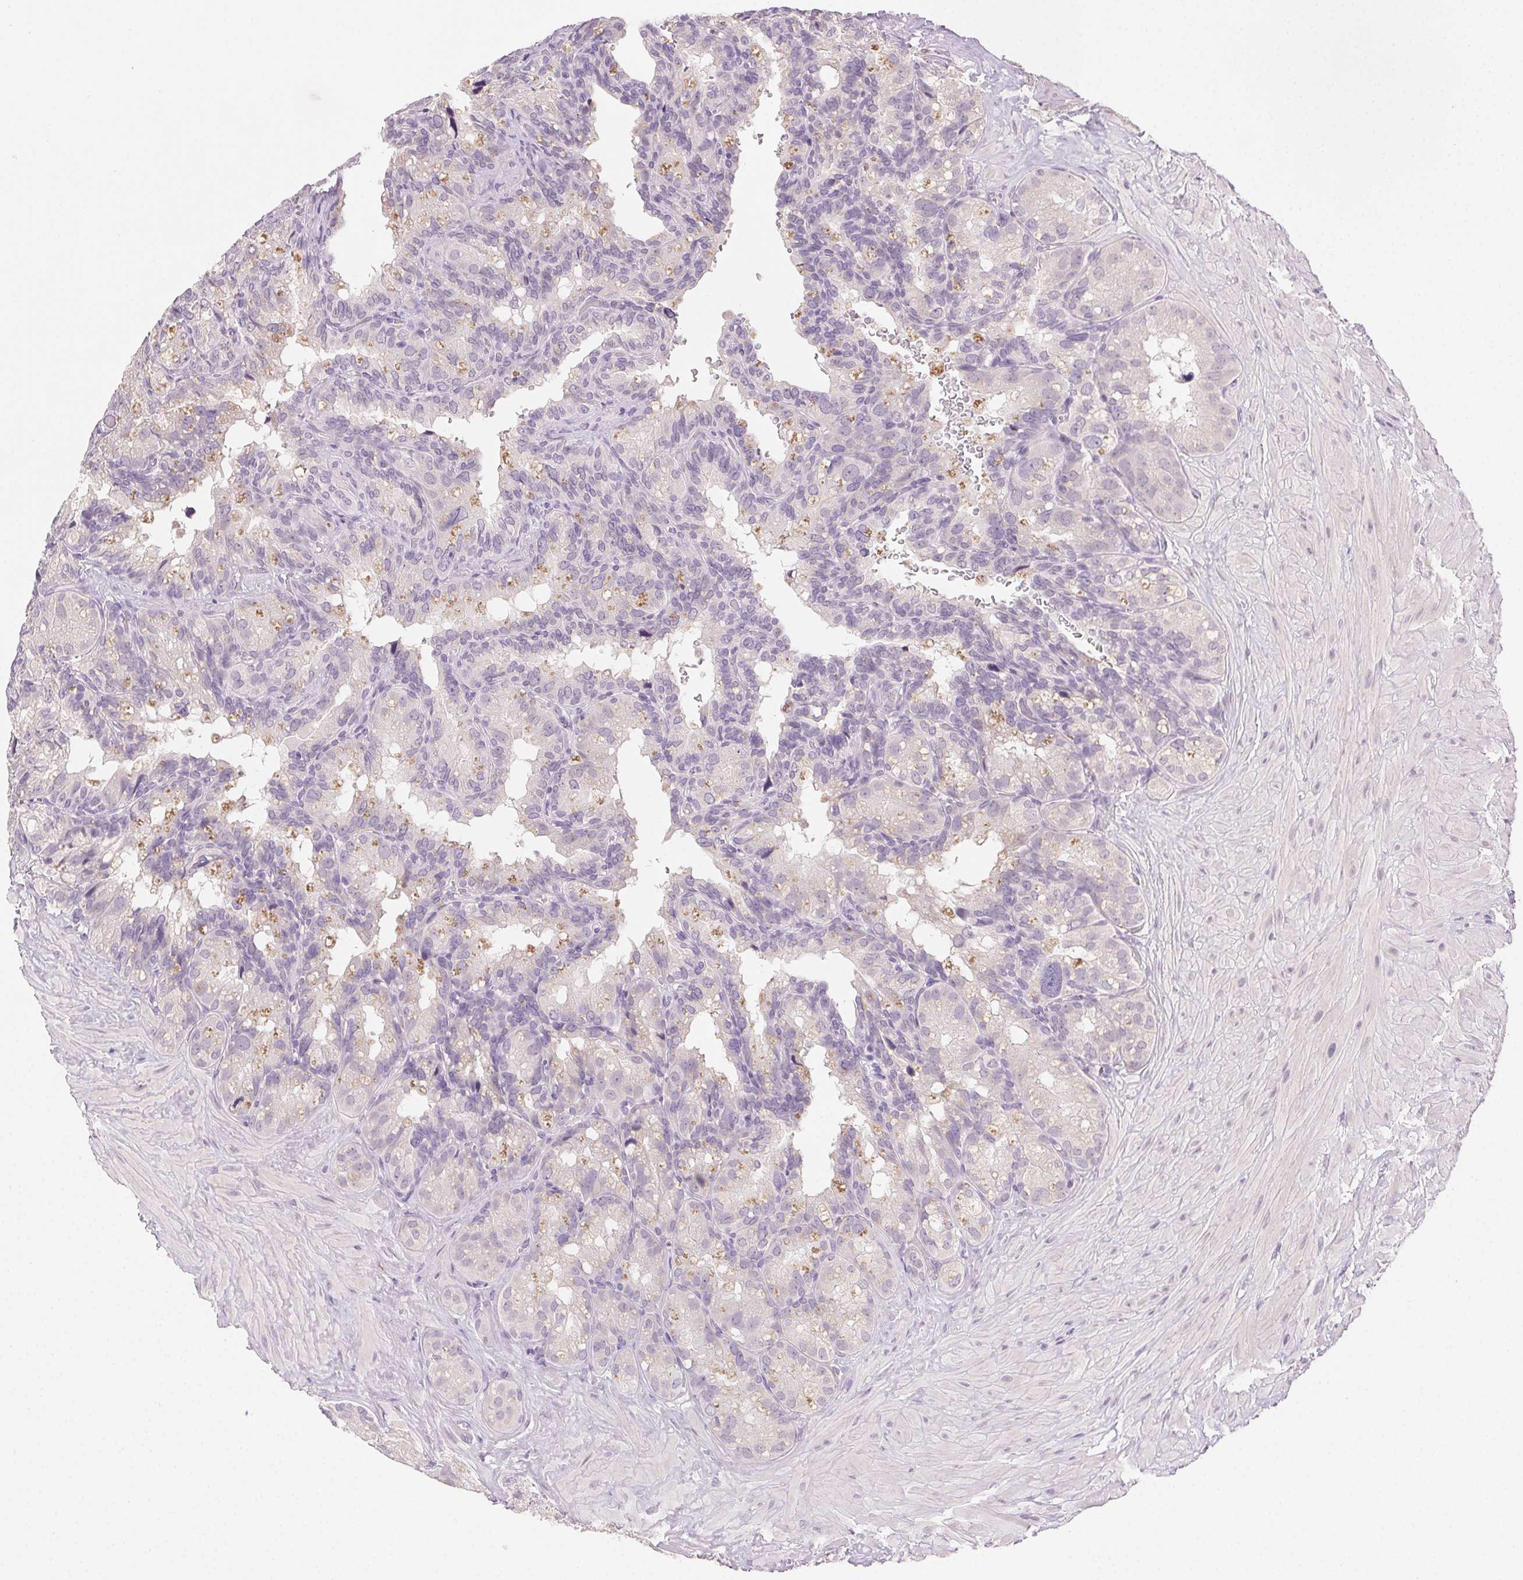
{"staining": {"intensity": "negative", "quantity": "none", "location": "none"}, "tissue": "seminal vesicle", "cell_type": "Glandular cells", "image_type": "normal", "snomed": [{"axis": "morphology", "description": "Normal tissue, NOS"}, {"axis": "topography", "description": "Seminal veicle"}], "caption": "Immunohistochemistry (IHC) image of normal seminal vesicle stained for a protein (brown), which displays no expression in glandular cells. Brightfield microscopy of immunohistochemistry stained with DAB (3,3'-diaminobenzidine) (brown) and hematoxylin (blue), captured at high magnification.", "gene": "CLDN10", "patient": {"sex": "male", "age": 60}}